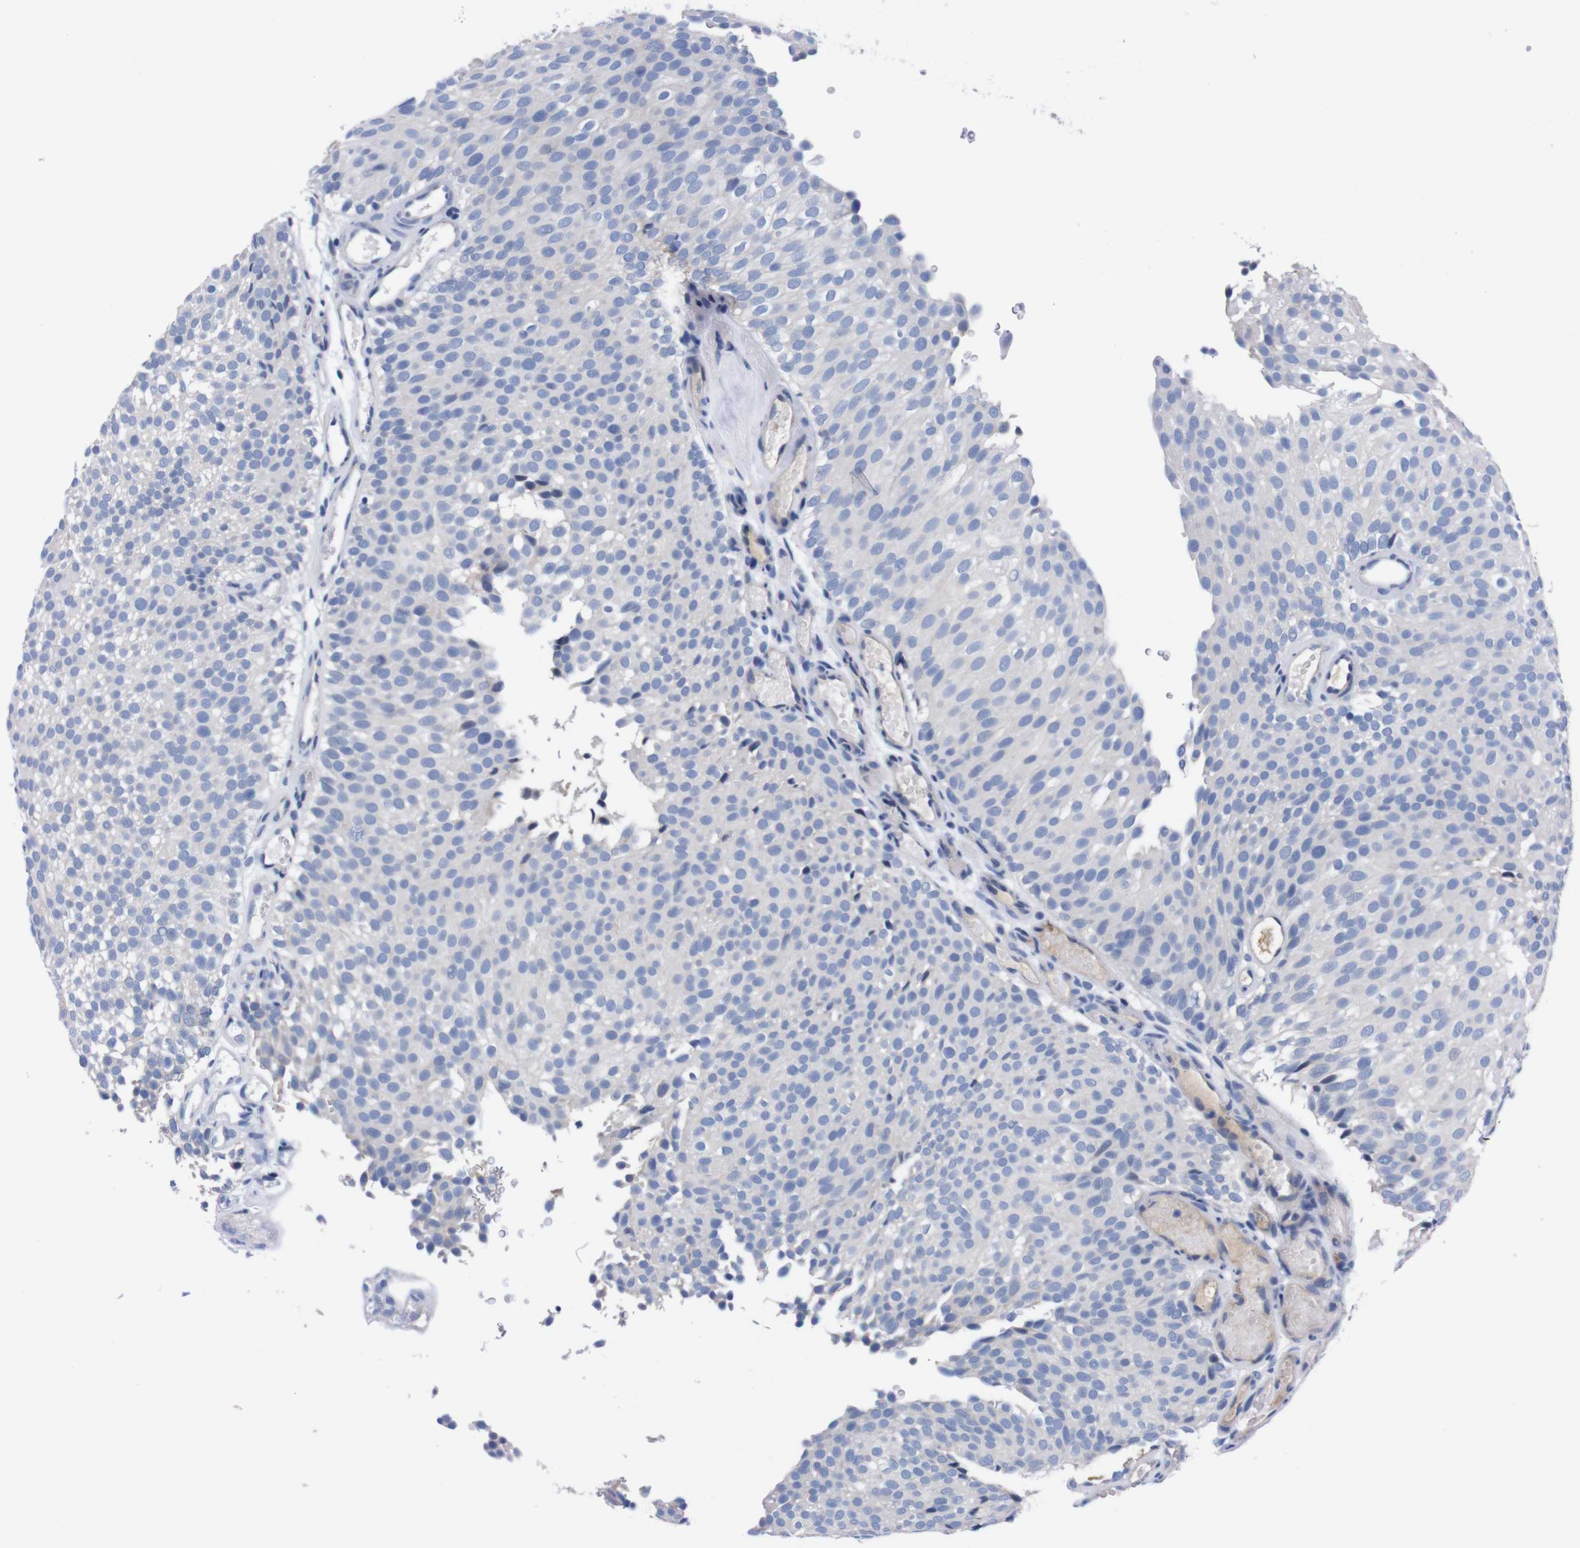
{"staining": {"intensity": "negative", "quantity": "none", "location": "none"}, "tissue": "urothelial cancer", "cell_type": "Tumor cells", "image_type": "cancer", "snomed": [{"axis": "morphology", "description": "Urothelial carcinoma, Low grade"}, {"axis": "topography", "description": "Urinary bladder"}], "caption": "The micrograph exhibits no staining of tumor cells in urothelial cancer. (Brightfield microscopy of DAB (3,3'-diaminobenzidine) immunohistochemistry at high magnification).", "gene": "FAM210A", "patient": {"sex": "male", "age": 78}}